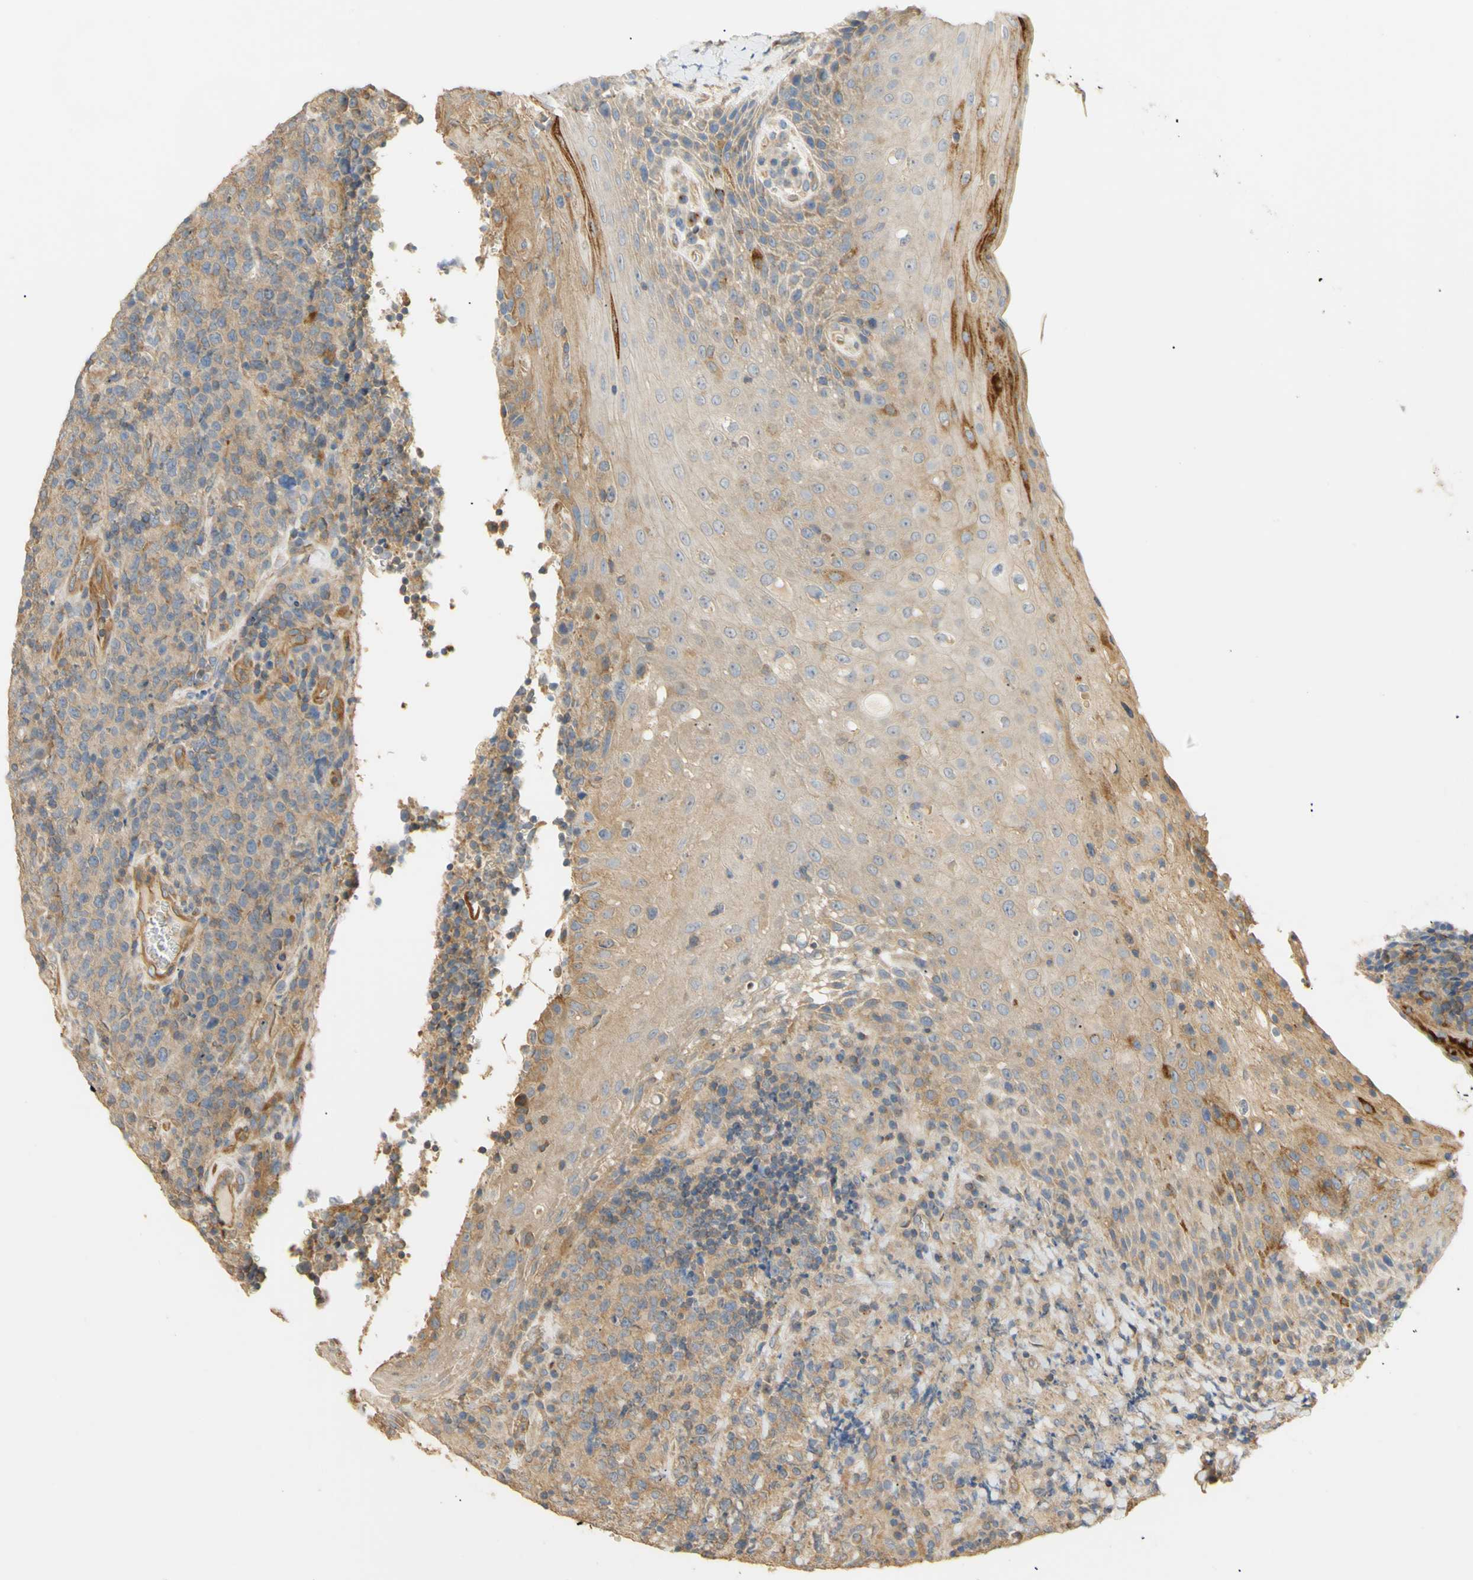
{"staining": {"intensity": "negative", "quantity": "none", "location": "none"}, "tissue": "lymphoma", "cell_type": "Tumor cells", "image_type": "cancer", "snomed": [{"axis": "morphology", "description": "Malignant lymphoma, non-Hodgkin's type, High grade"}, {"axis": "topography", "description": "Tonsil"}], "caption": "Image shows no significant protein staining in tumor cells of lymphoma. (DAB (3,3'-diaminobenzidine) immunohistochemistry visualized using brightfield microscopy, high magnification).", "gene": "KCNE4", "patient": {"sex": "female", "age": 36}}